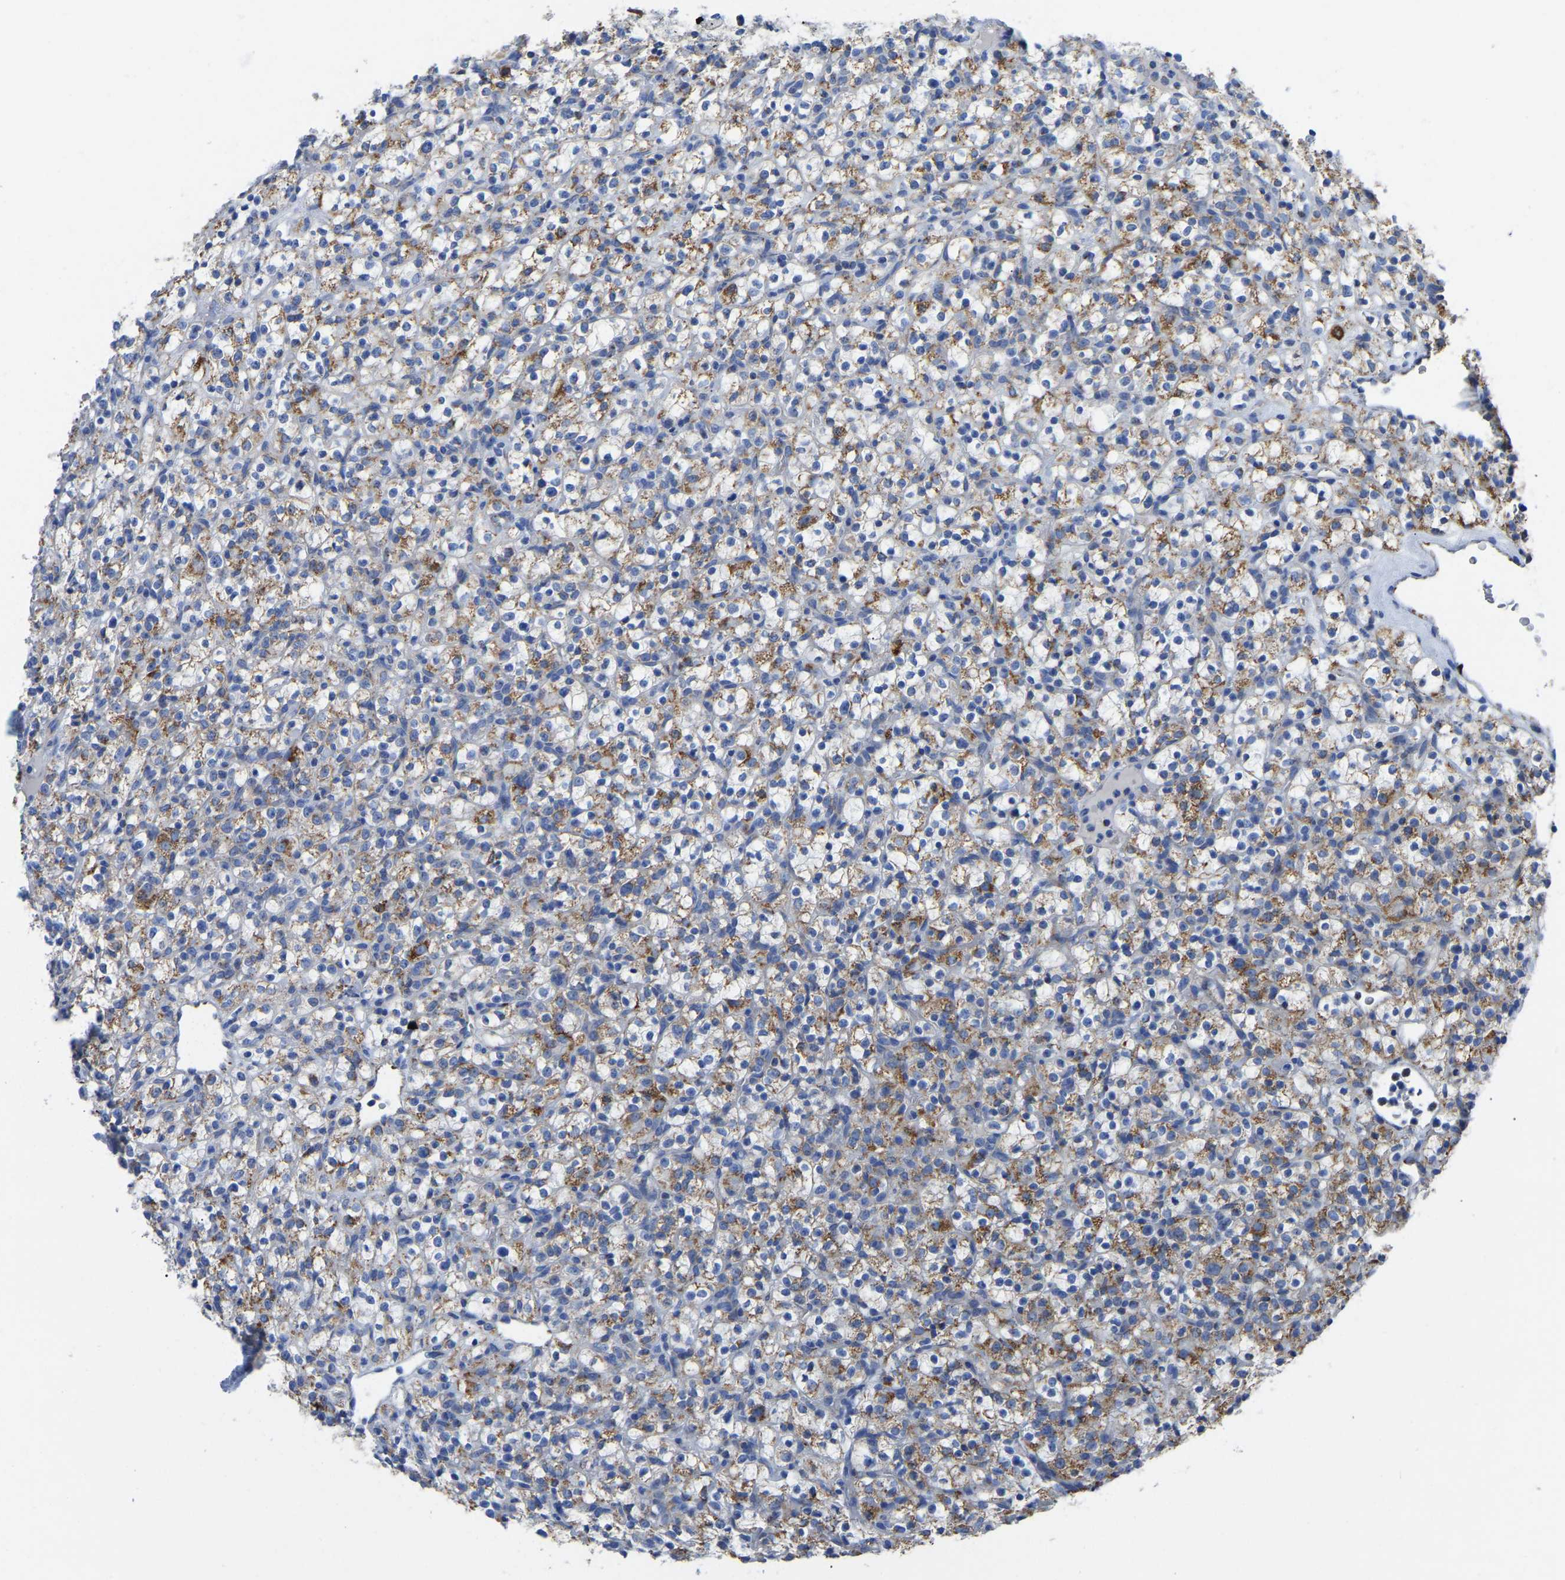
{"staining": {"intensity": "moderate", "quantity": ">75%", "location": "cytoplasmic/membranous"}, "tissue": "renal cancer", "cell_type": "Tumor cells", "image_type": "cancer", "snomed": [{"axis": "morphology", "description": "Normal tissue, NOS"}, {"axis": "morphology", "description": "Adenocarcinoma, NOS"}, {"axis": "topography", "description": "Kidney"}], "caption": "Immunohistochemical staining of human adenocarcinoma (renal) shows medium levels of moderate cytoplasmic/membranous protein positivity in approximately >75% of tumor cells. (DAB (3,3'-diaminobenzidine) = brown stain, brightfield microscopy at high magnification).", "gene": "ETFA", "patient": {"sex": "female", "age": 72}}